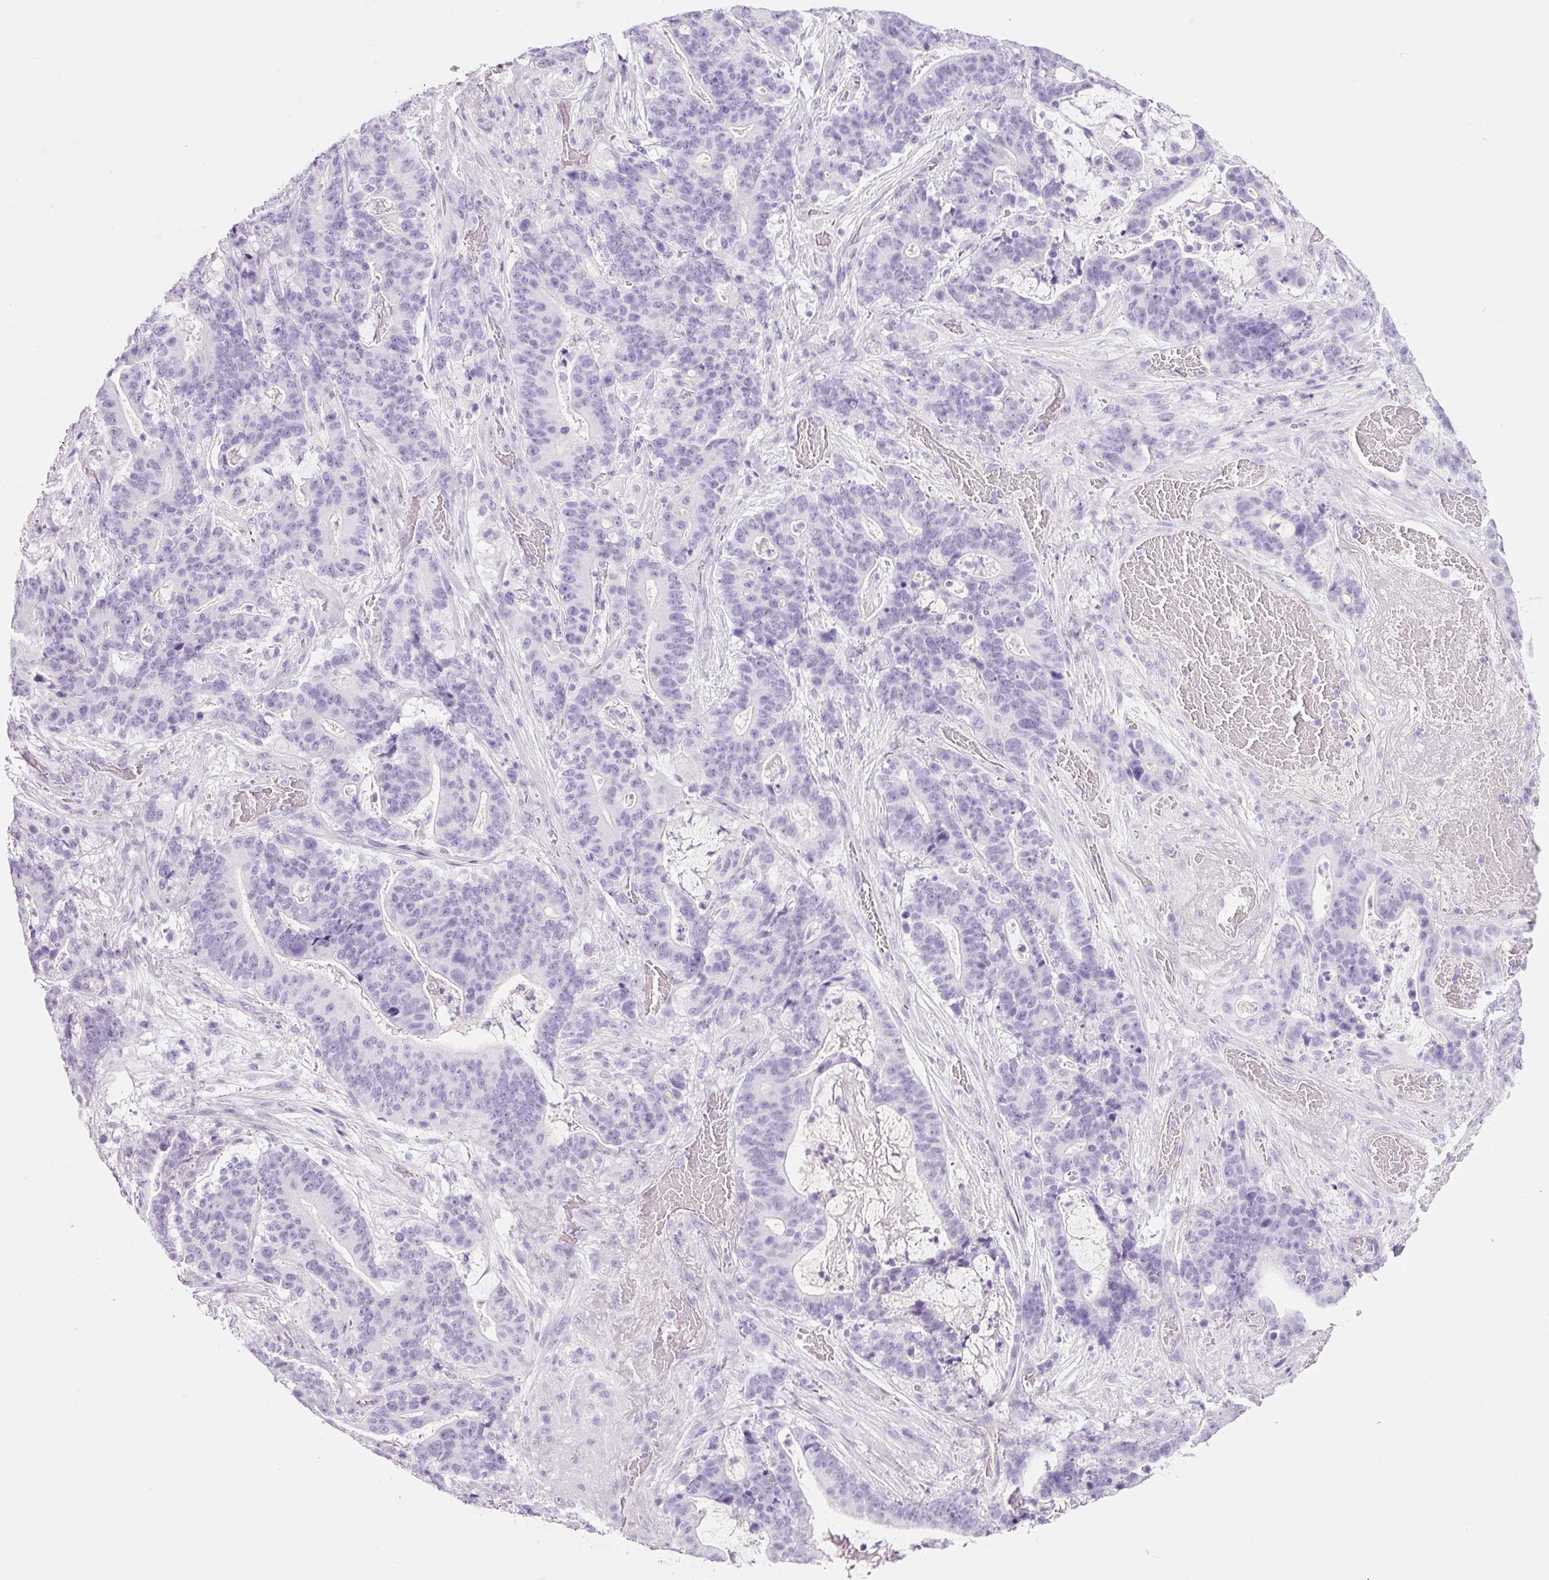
{"staining": {"intensity": "negative", "quantity": "none", "location": "none"}, "tissue": "stomach cancer", "cell_type": "Tumor cells", "image_type": "cancer", "snomed": [{"axis": "morphology", "description": "Normal tissue, NOS"}, {"axis": "morphology", "description": "Adenocarcinoma, NOS"}, {"axis": "topography", "description": "Stomach"}], "caption": "Human adenocarcinoma (stomach) stained for a protein using immunohistochemistry demonstrates no expression in tumor cells.", "gene": "ADSS1", "patient": {"sex": "female", "age": 64}}